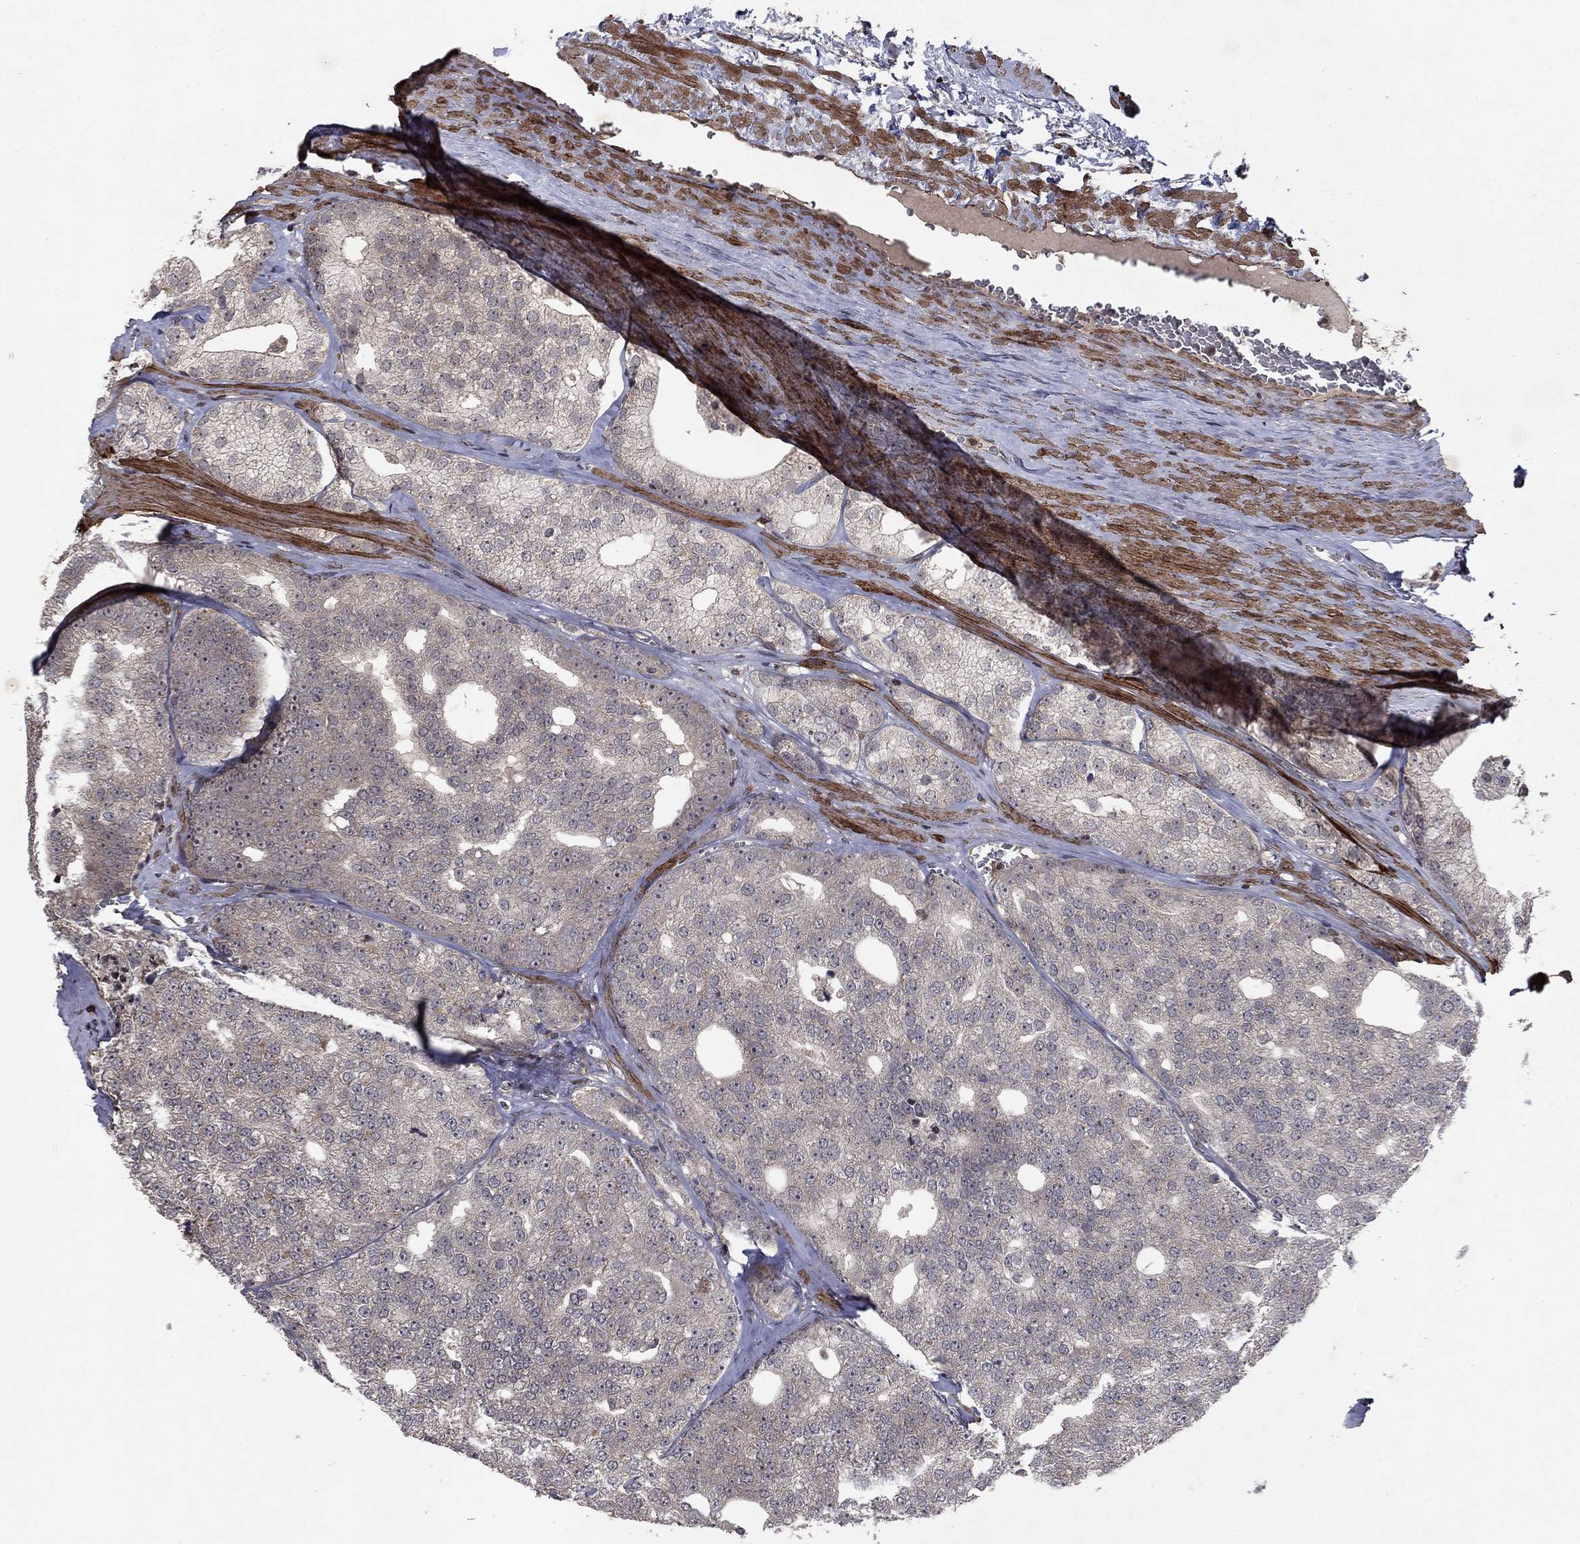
{"staining": {"intensity": "negative", "quantity": "none", "location": "none"}, "tissue": "prostate cancer", "cell_type": "Tumor cells", "image_type": "cancer", "snomed": [{"axis": "morphology", "description": "Adenocarcinoma, NOS"}, {"axis": "topography", "description": "Prostate and seminal vesicle, NOS"}], "caption": "DAB immunohistochemical staining of human prostate cancer displays no significant positivity in tumor cells.", "gene": "SORBS1", "patient": {"sex": "male", "age": 62}}